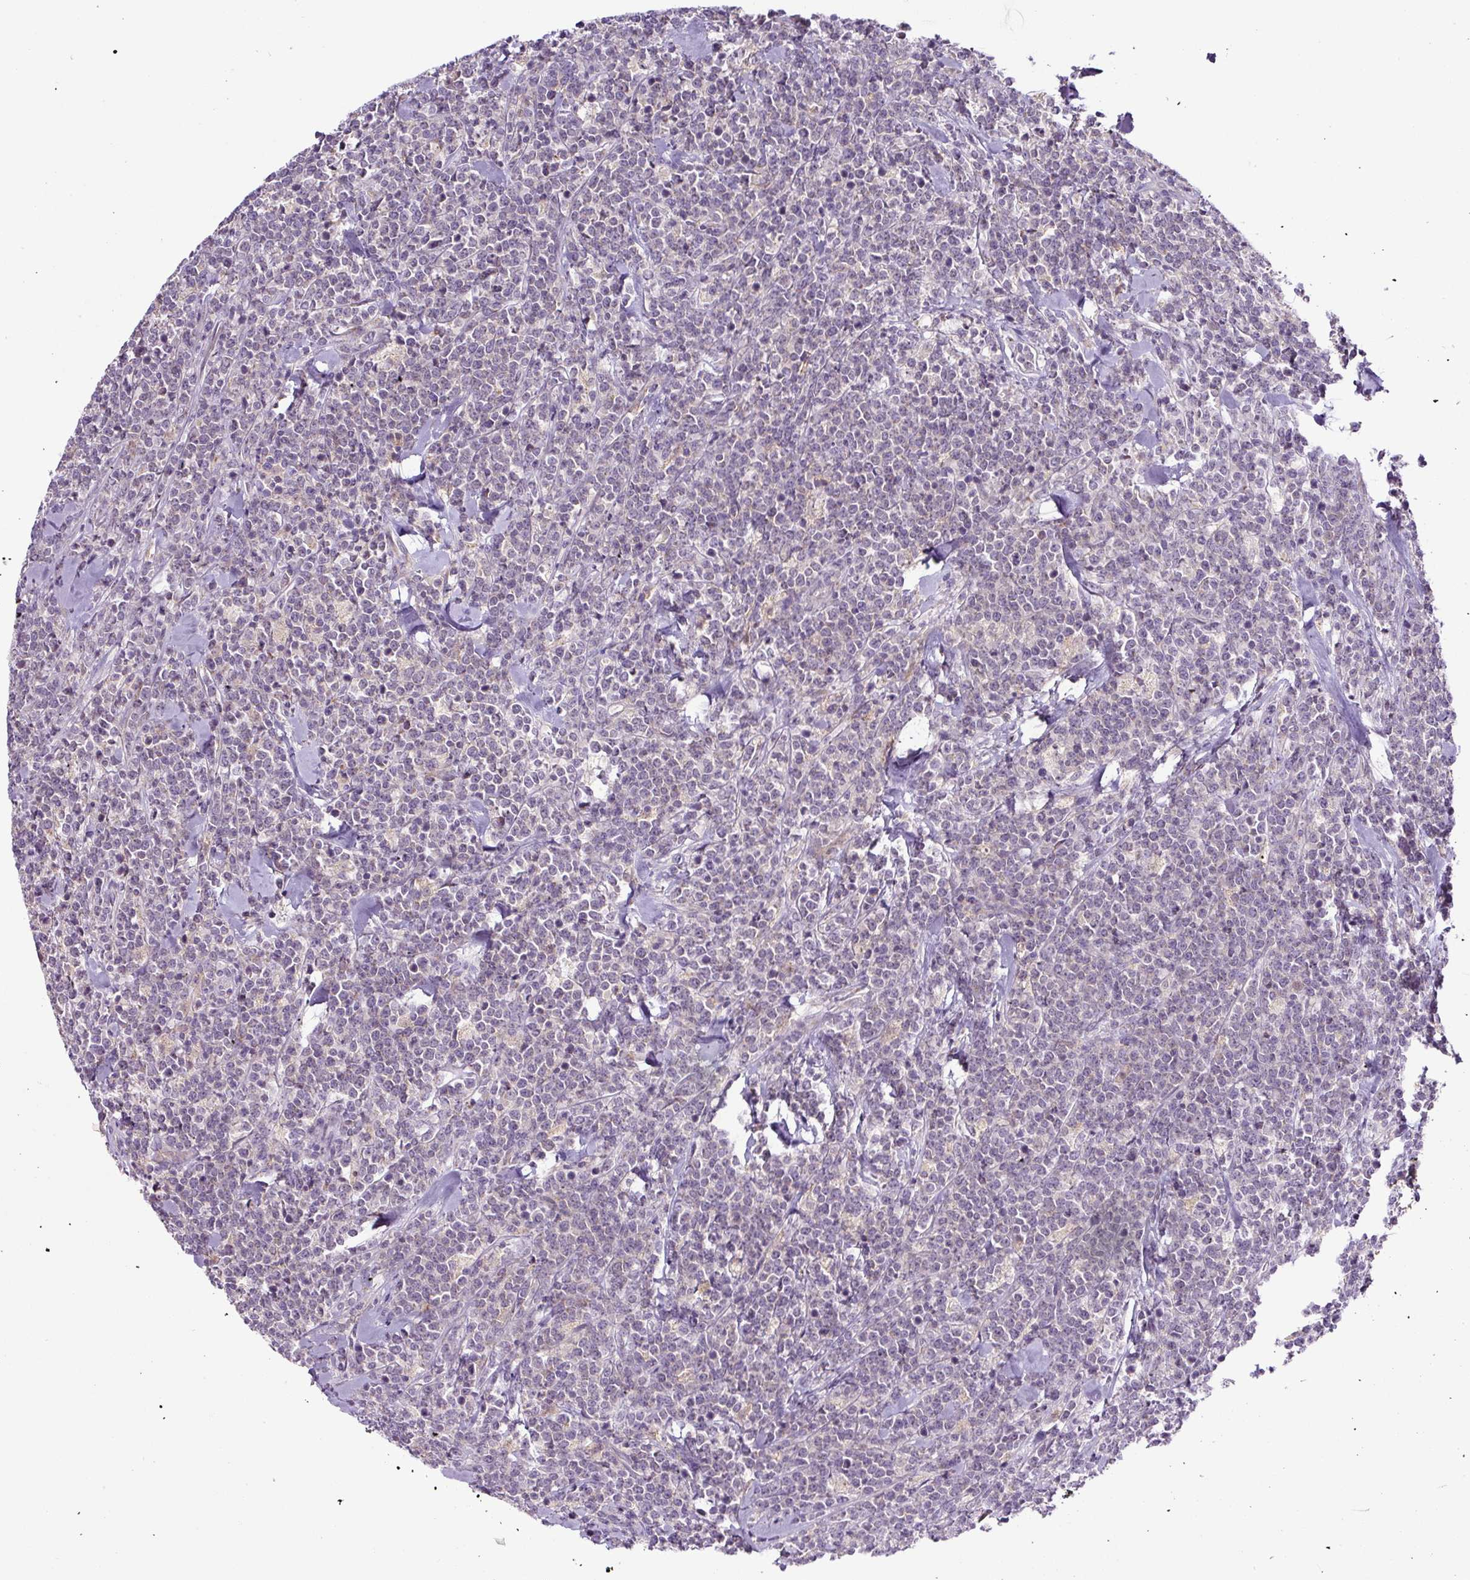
{"staining": {"intensity": "negative", "quantity": "none", "location": "none"}, "tissue": "lymphoma", "cell_type": "Tumor cells", "image_type": "cancer", "snomed": [{"axis": "morphology", "description": "Malignant lymphoma, non-Hodgkin's type, High grade"}, {"axis": "topography", "description": "Small intestine"}, {"axis": "topography", "description": "Colon"}], "caption": "This is a histopathology image of immunohistochemistry staining of malignant lymphoma, non-Hodgkin's type (high-grade), which shows no expression in tumor cells.", "gene": "HPS4", "patient": {"sex": "male", "age": 8}}